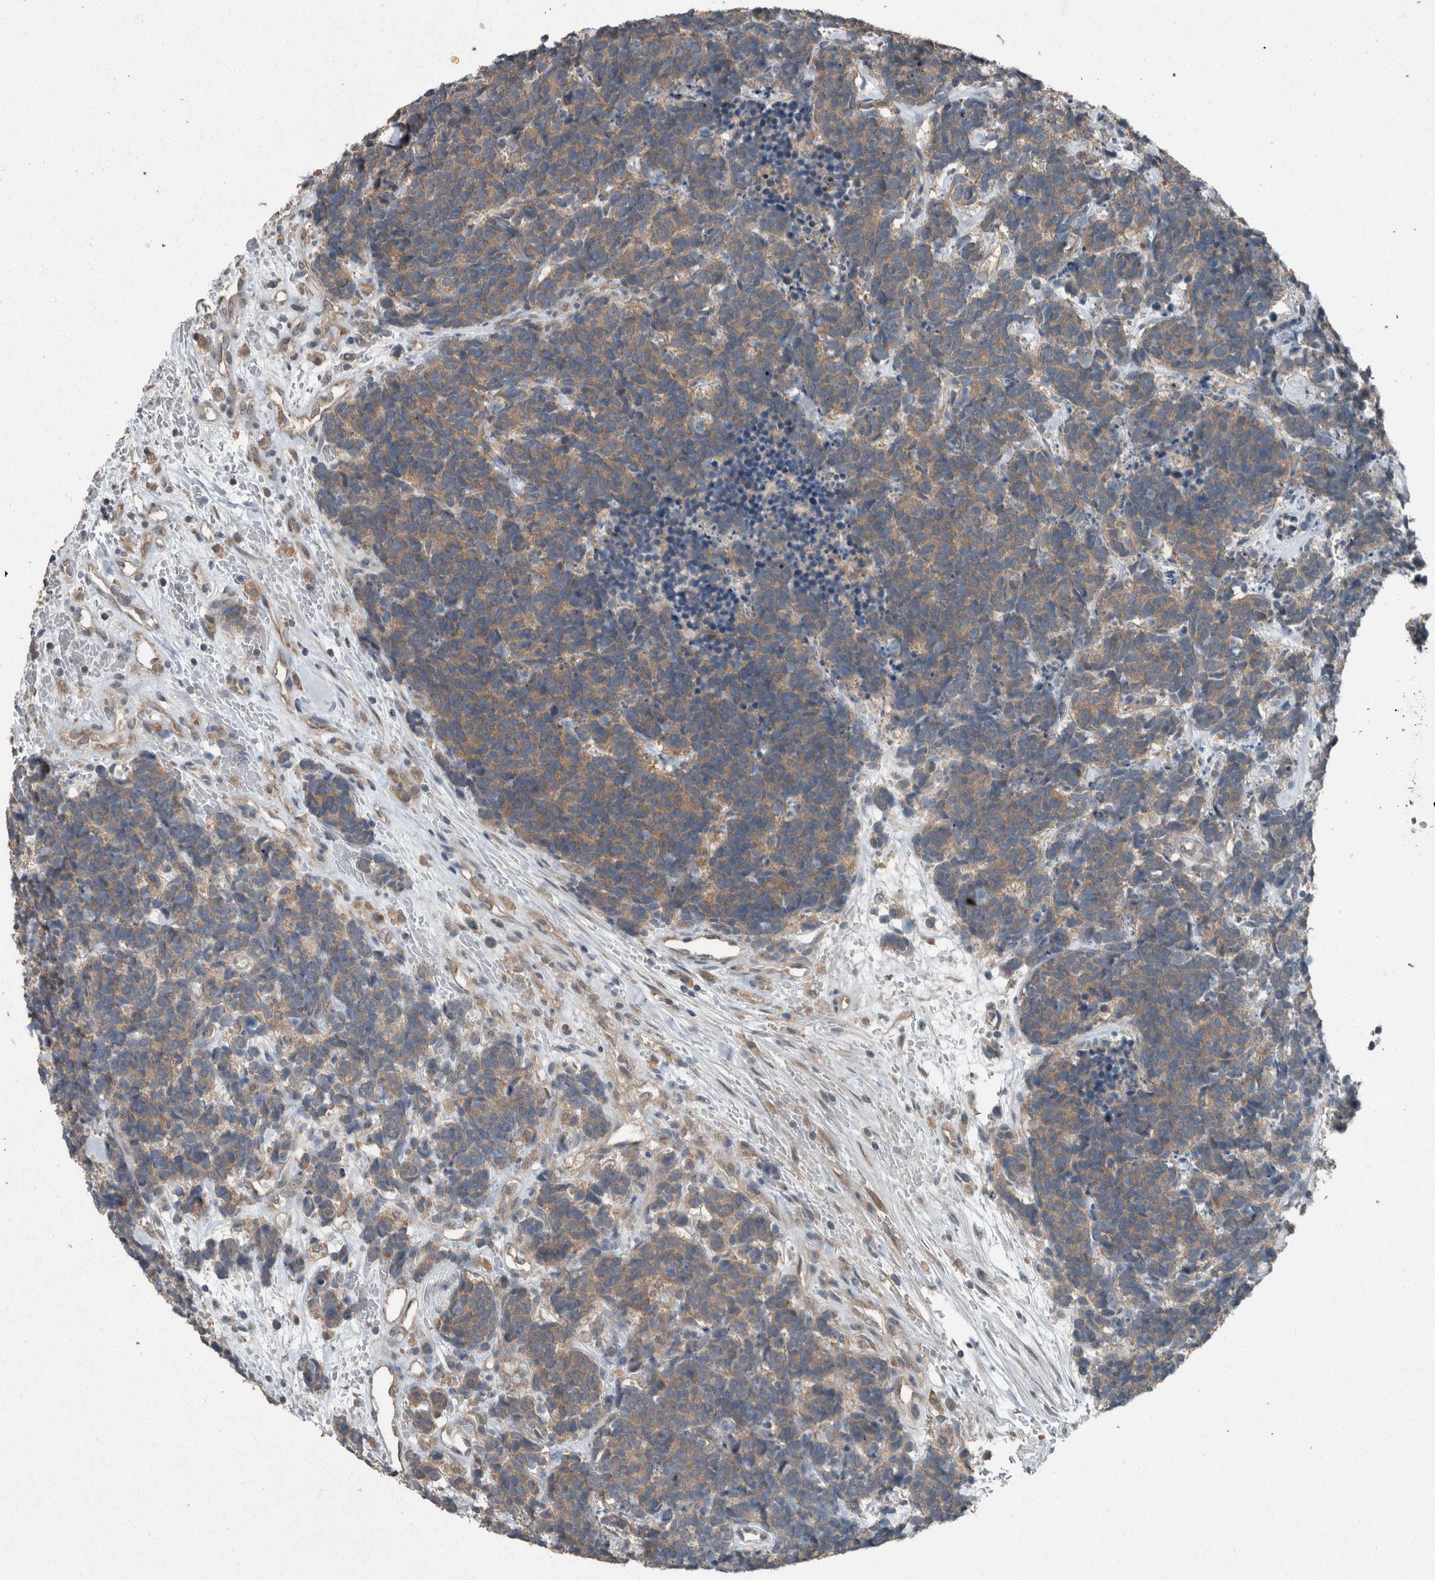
{"staining": {"intensity": "weak", "quantity": ">75%", "location": "cytoplasmic/membranous"}, "tissue": "carcinoid", "cell_type": "Tumor cells", "image_type": "cancer", "snomed": [{"axis": "morphology", "description": "Carcinoma, NOS"}, {"axis": "morphology", "description": "Carcinoid, malignant, NOS"}, {"axis": "topography", "description": "Urinary bladder"}], "caption": "This image shows IHC staining of carcinoid, with low weak cytoplasmic/membranous expression in approximately >75% of tumor cells.", "gene": "KNTC1", "patient": {"sex": "male", "age": 57}}